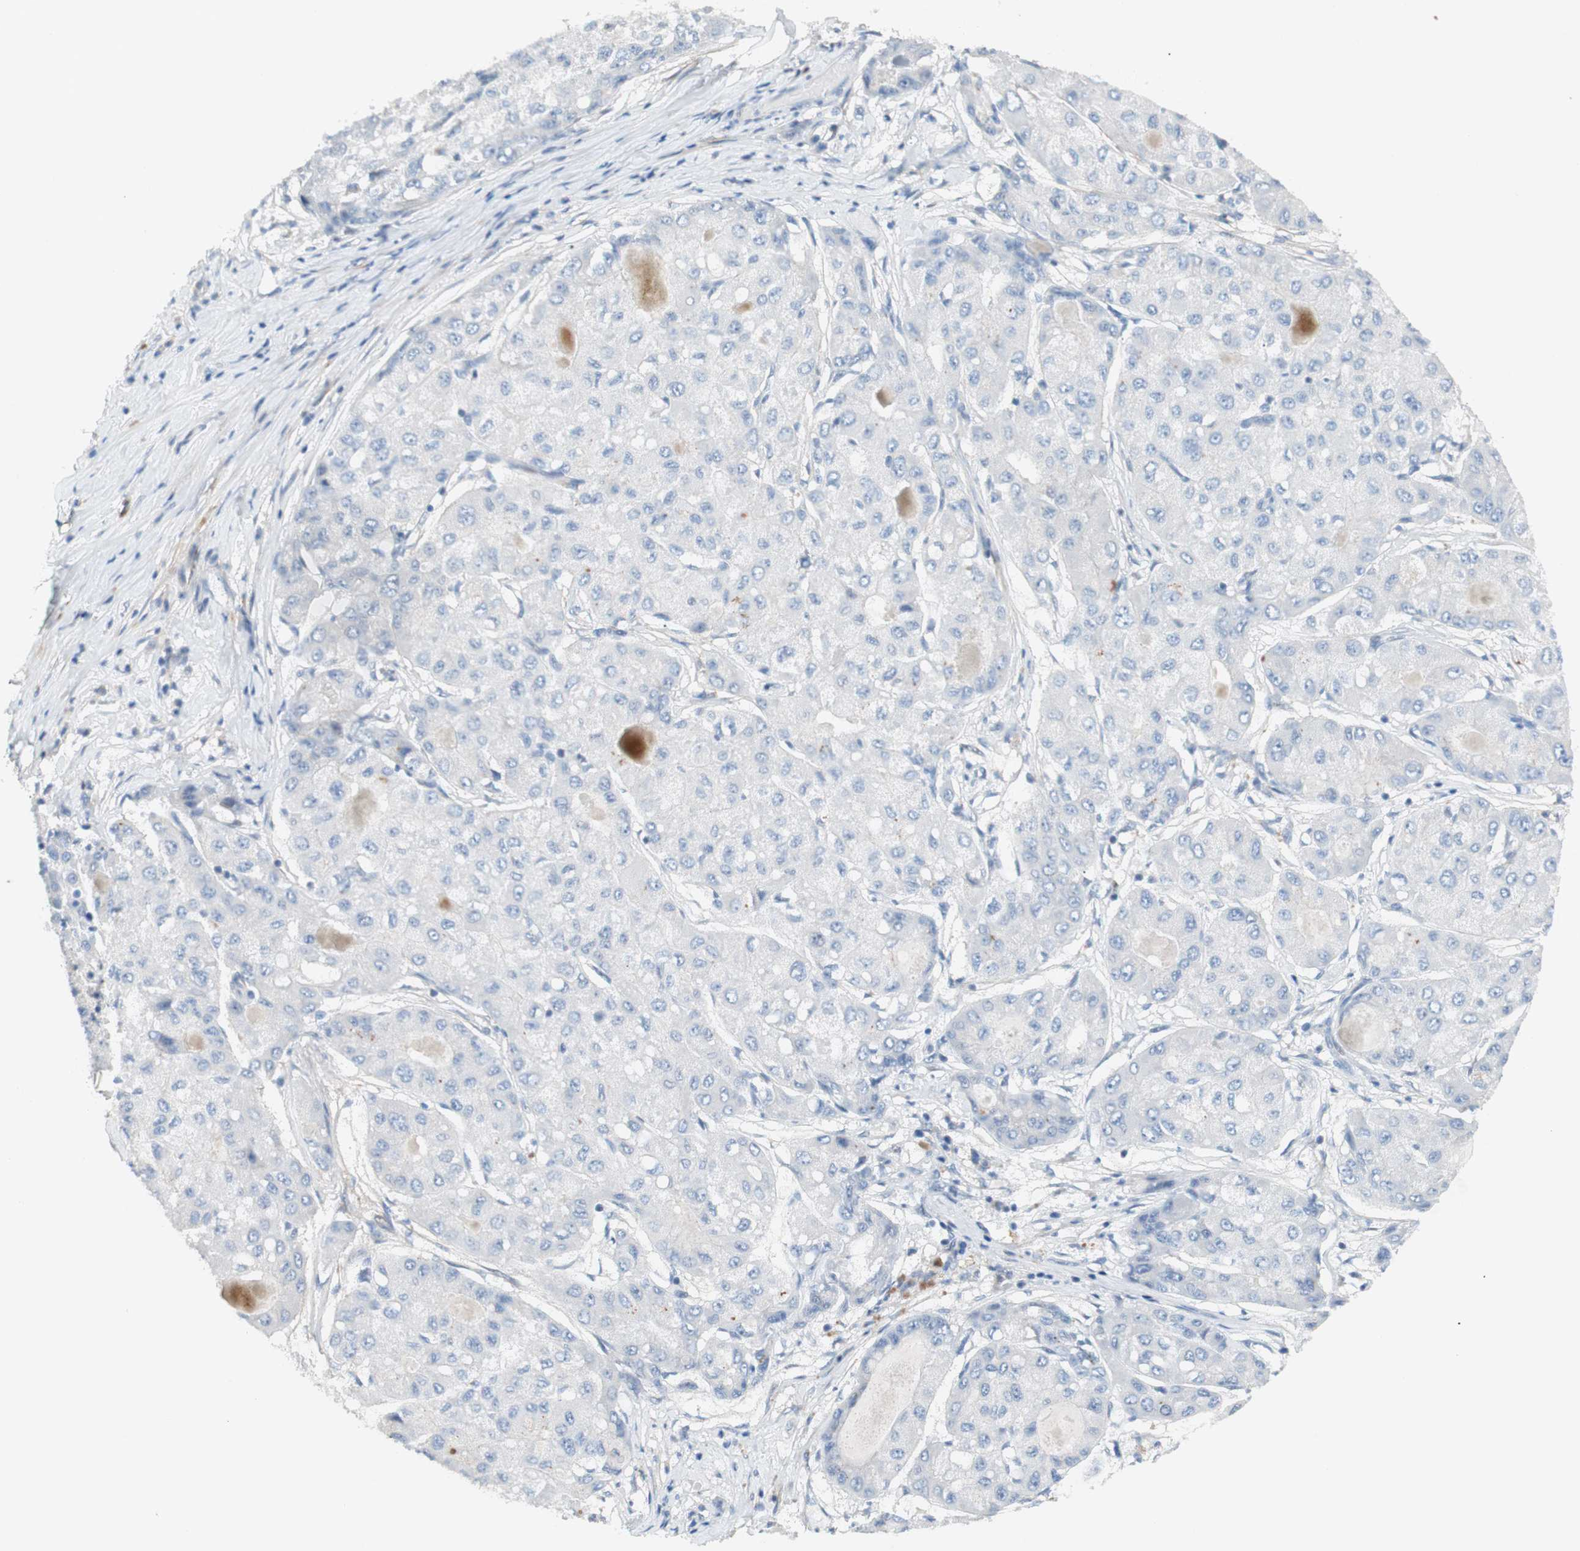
{"staining": {"intensity": "negative", "quantity": "none", "location": "none"}, "tissue": "liver cancer", "cell_type": "Tumor cells", "image_type": "cancer", "snomed": [{"axis": "morphology", "description": "Carcinoma, Hepatocellular, NOS"}, {"axis": "topography", "description": "Liver"}], "caption": "High power microscopy photomicrograph of an immunohistochemistry image of liver hepatocellular carcinoma, revealing no significant staining in tumor cells.", "gene": "FOSL1", "patient": {"sex": "male", "age": 80}}